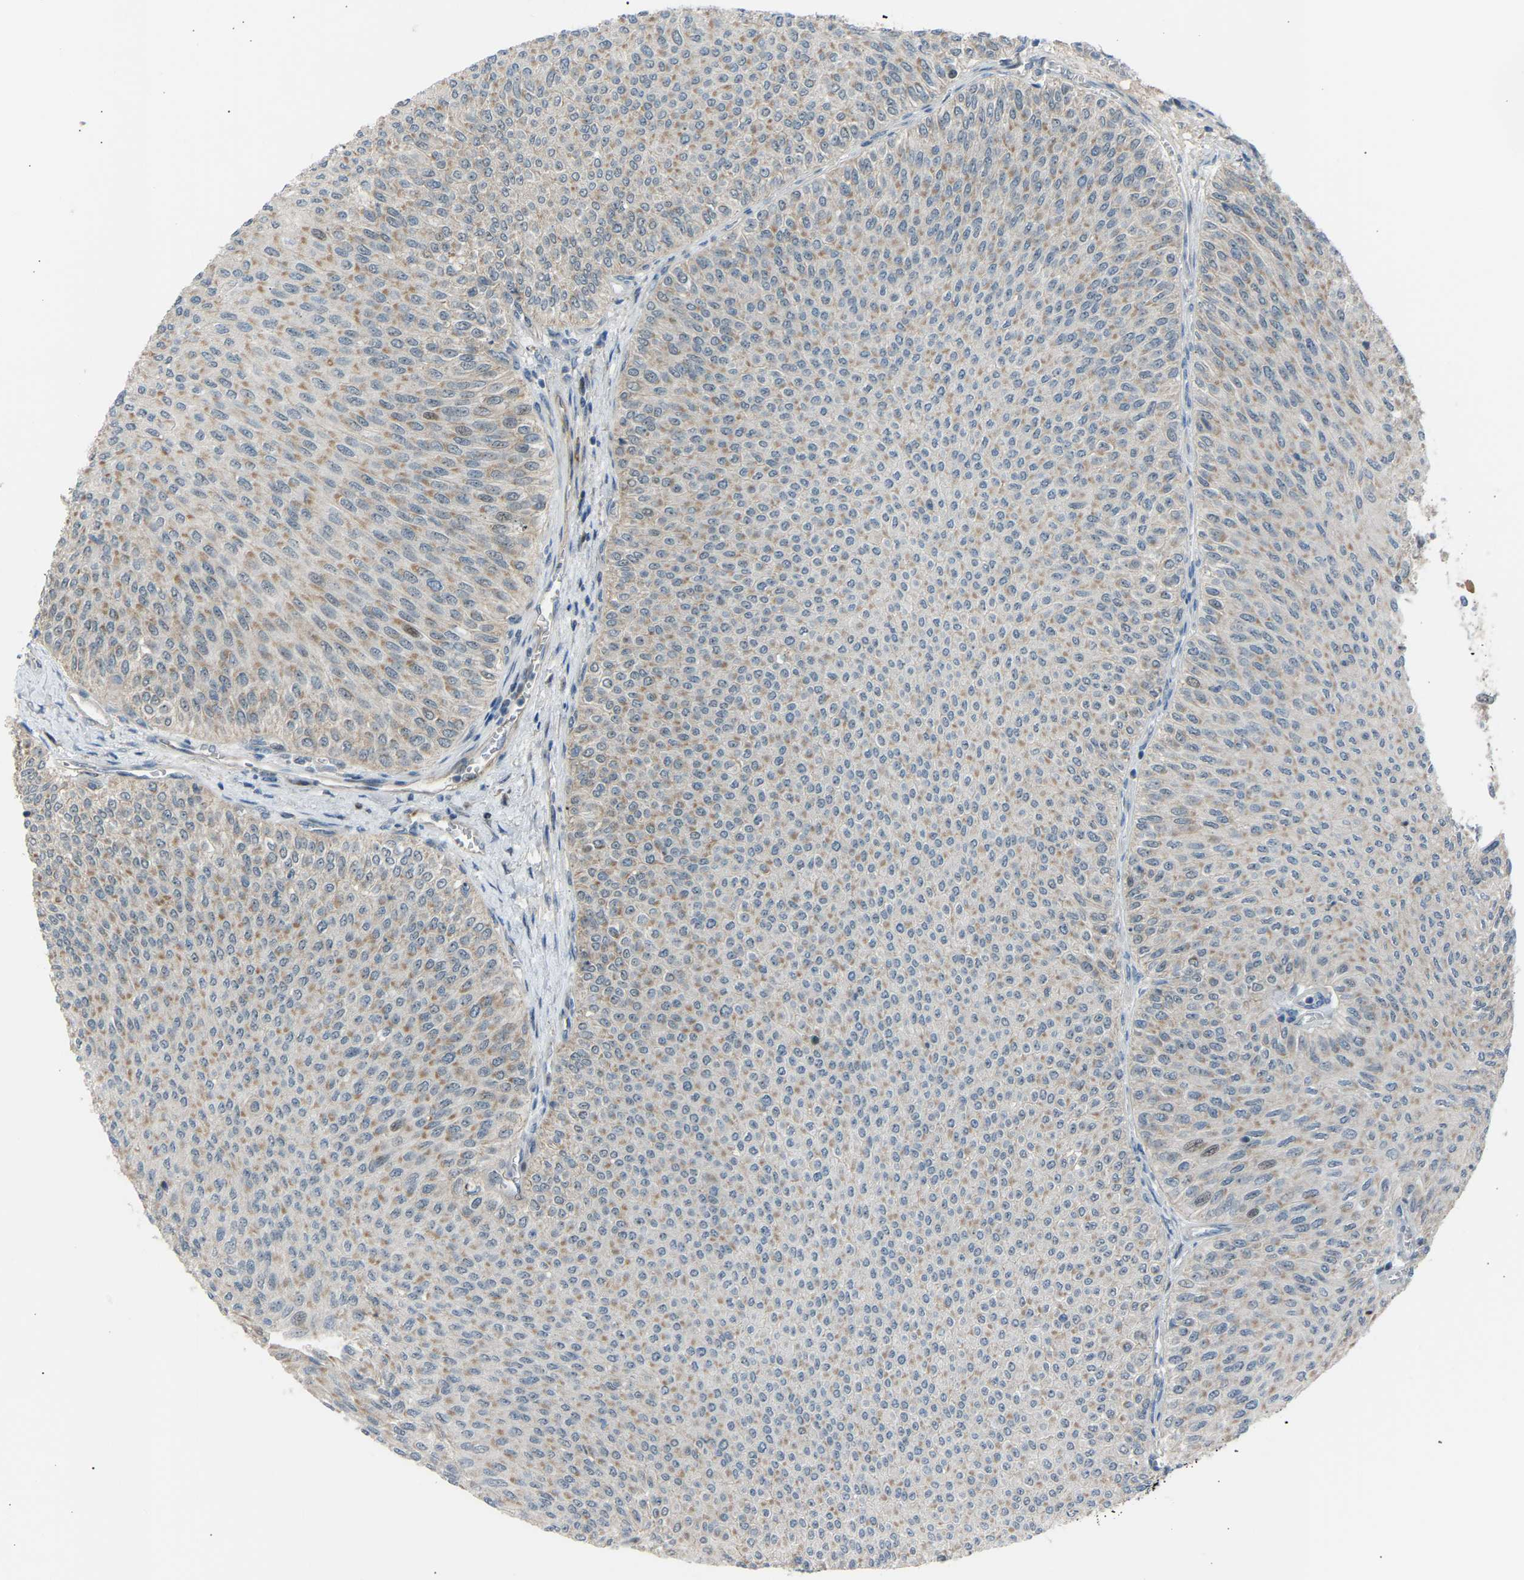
{"staining": {"intensity": "weak", "quantity": "25%-75%", "location": "cytoplasmic/membranous"}, "tissue": "urothelial cancer", "cell_type": "Tumor cells", "image_type": "cancer", "snomed": [{"axis": "morphology", "description": "Urothelial carcinoma, Low grade"}, {"axis": "topography", "description": "Urinary bladder"}], "caption": "Protein staining of urothelial cancer tissue displays weak cytoplasmic/membranous staining in approximately 25%-75% of tumor cells.", "gene": "VPS41", "patient": {"sex": "male", "age": 78}}